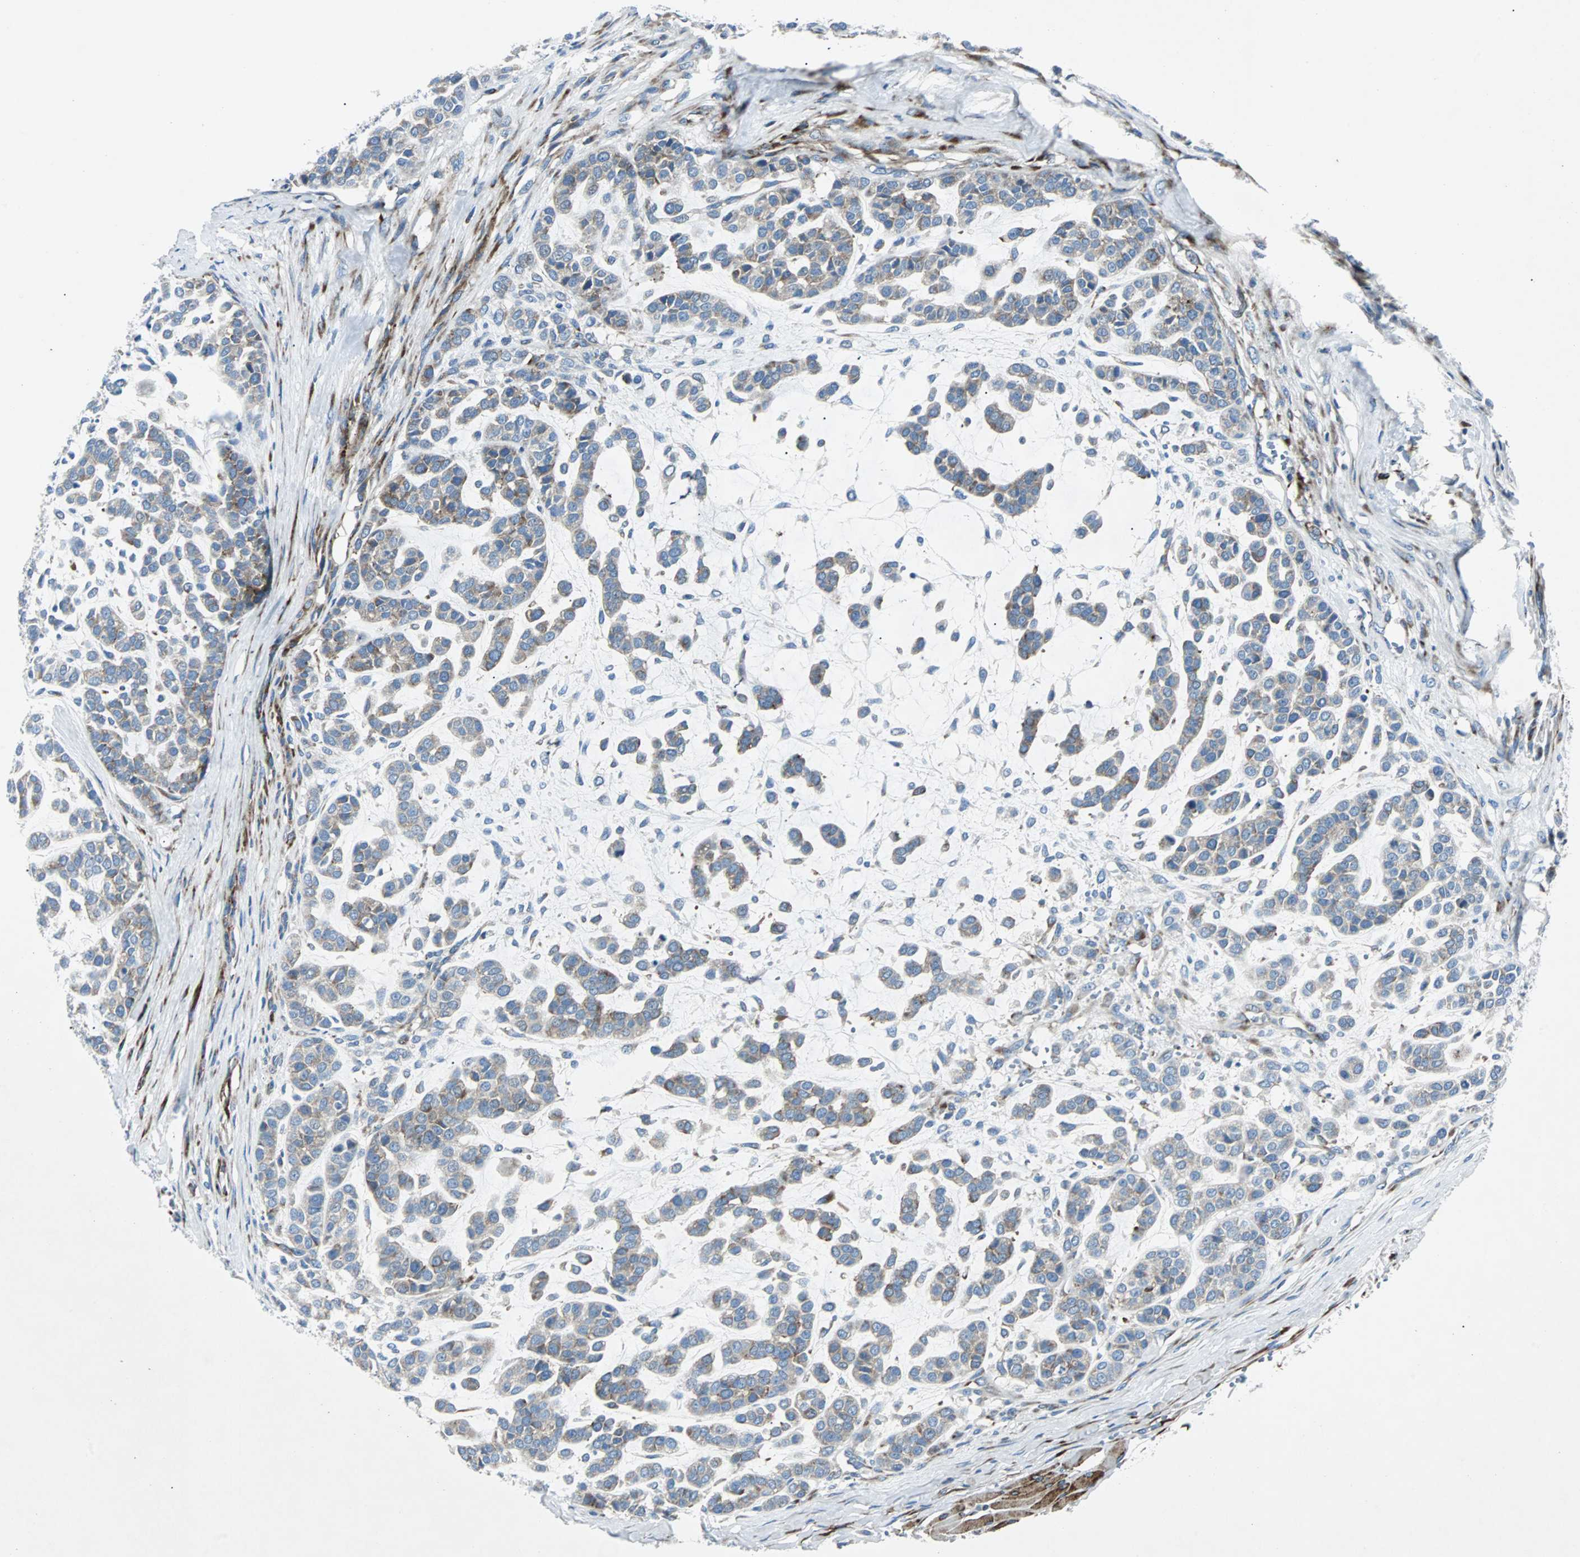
{"staining": {"intensity": "moderate", "quantity": ">75%", "location": "cytoplasmic/membranous"}, "tissue": "head and neck cancer", "cell_type": "Tumor cells", "image_type": "cancer", "snomed": [{"axis": "morphology", "description": "Adenocarcinoma, NOS"}, {"axis": "morphology", "description": "Adenoma, NOS"}, {"axis": "topography", "description": "Head-Neck"}], "caption": "Immunohistochemistry of head and neck cancer (adenocarcinoma) shows medium levels of moderate cytoplasmic/membranous expression in approximately >75% of tumor cells.", "gene": "BBC3", "patient": {"sex": "female", "age": 55}}